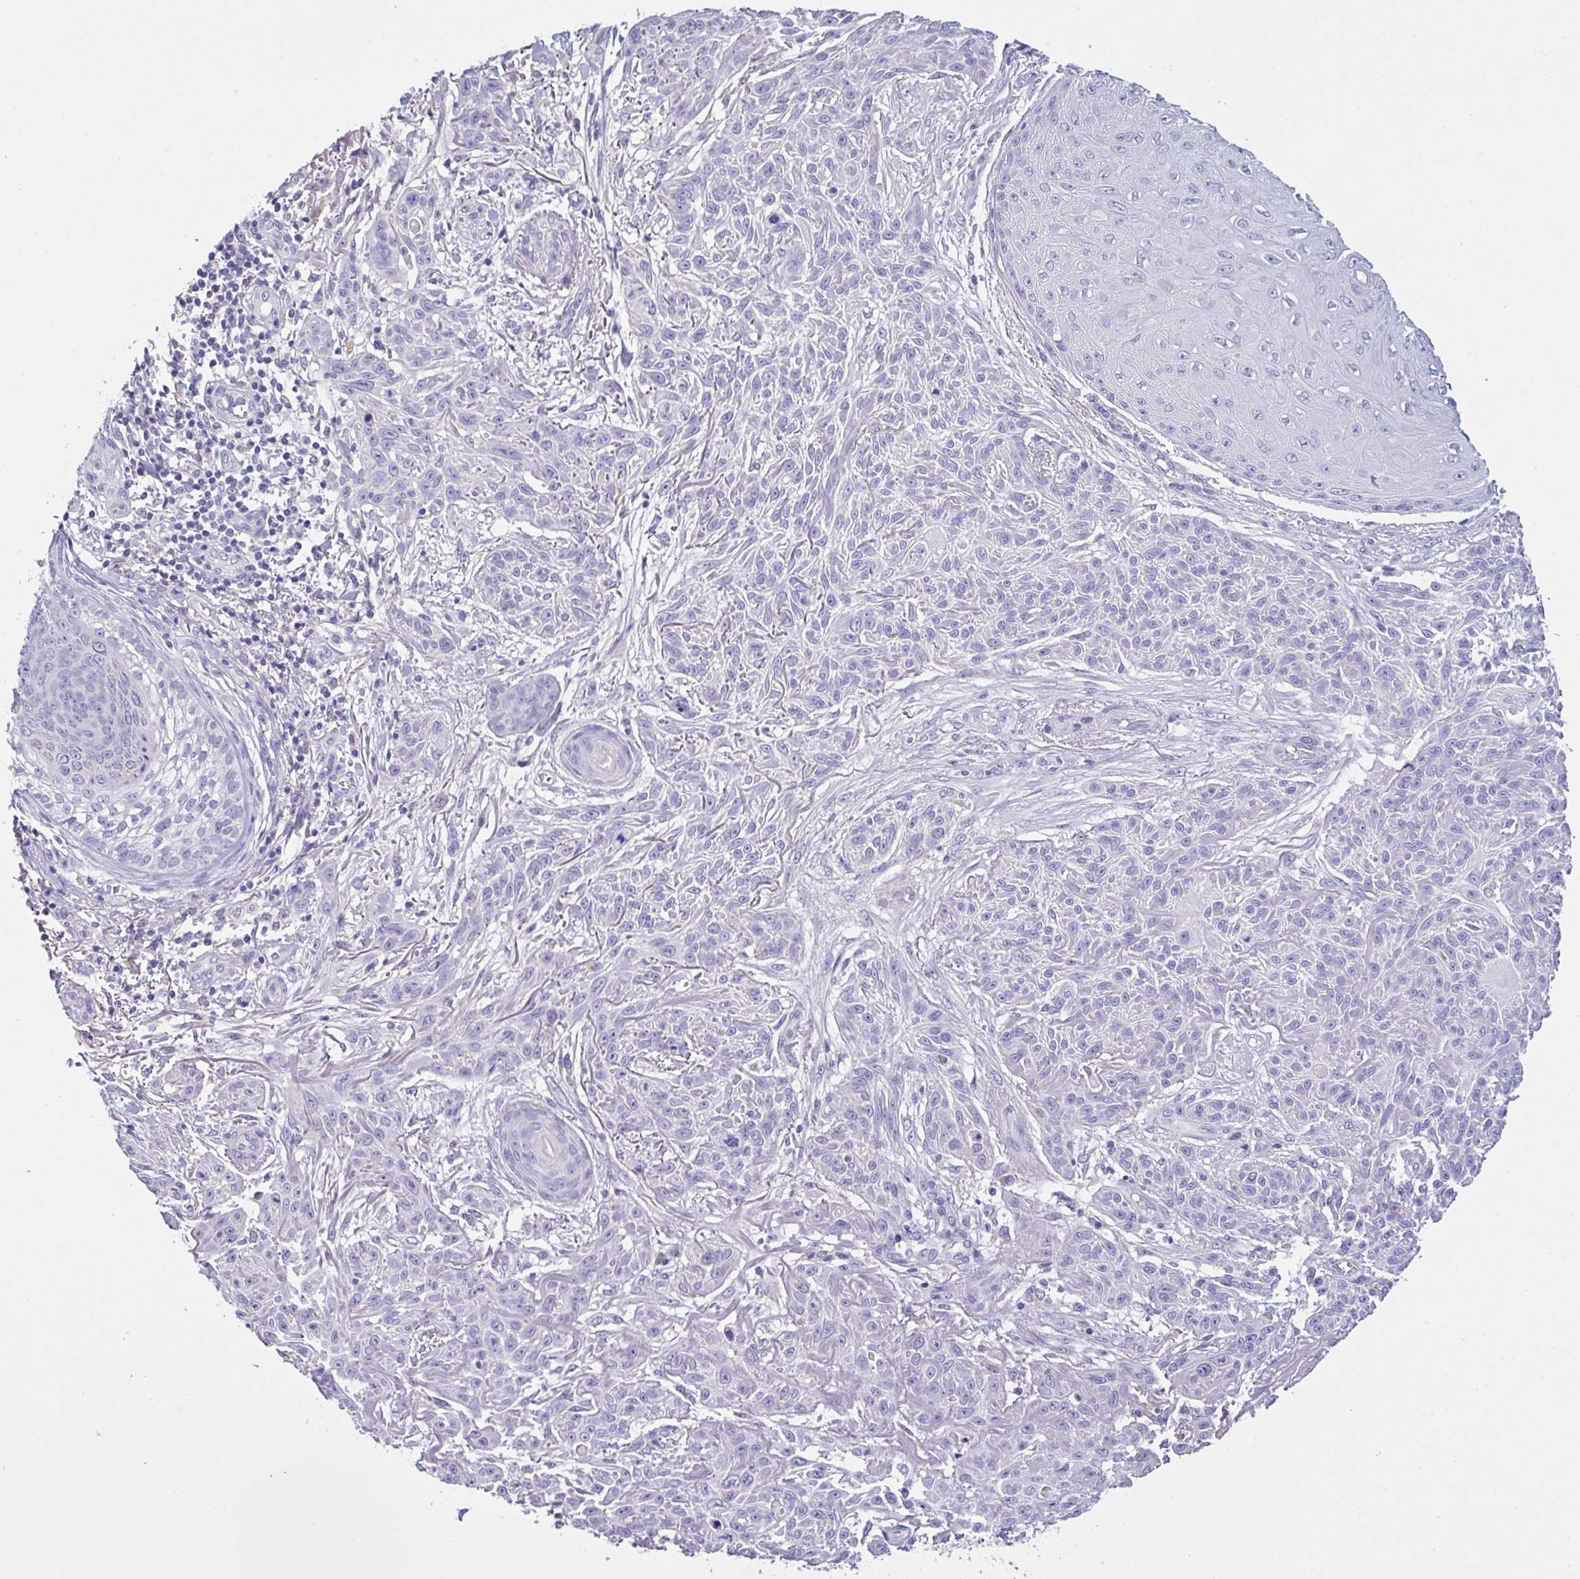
{"staining": {"intensity": "negative", "quantity": "none", "location": "none"}, "tissue": "skin cancer", "cell_type": "Tumor cells", "image_type": "cancer", "snomed": [{"axis": "morphology", "description": "Squamous cell carcinoma, NOS"}, {"axis": "topography", "description": "Skin"}], "caption": "Immunohistochemistry of skin cancer (squamous cell carcinoma) shows no expression in tumor cells.", "gene": "CA10", "patient": {"sex": "male", "age": 86}}